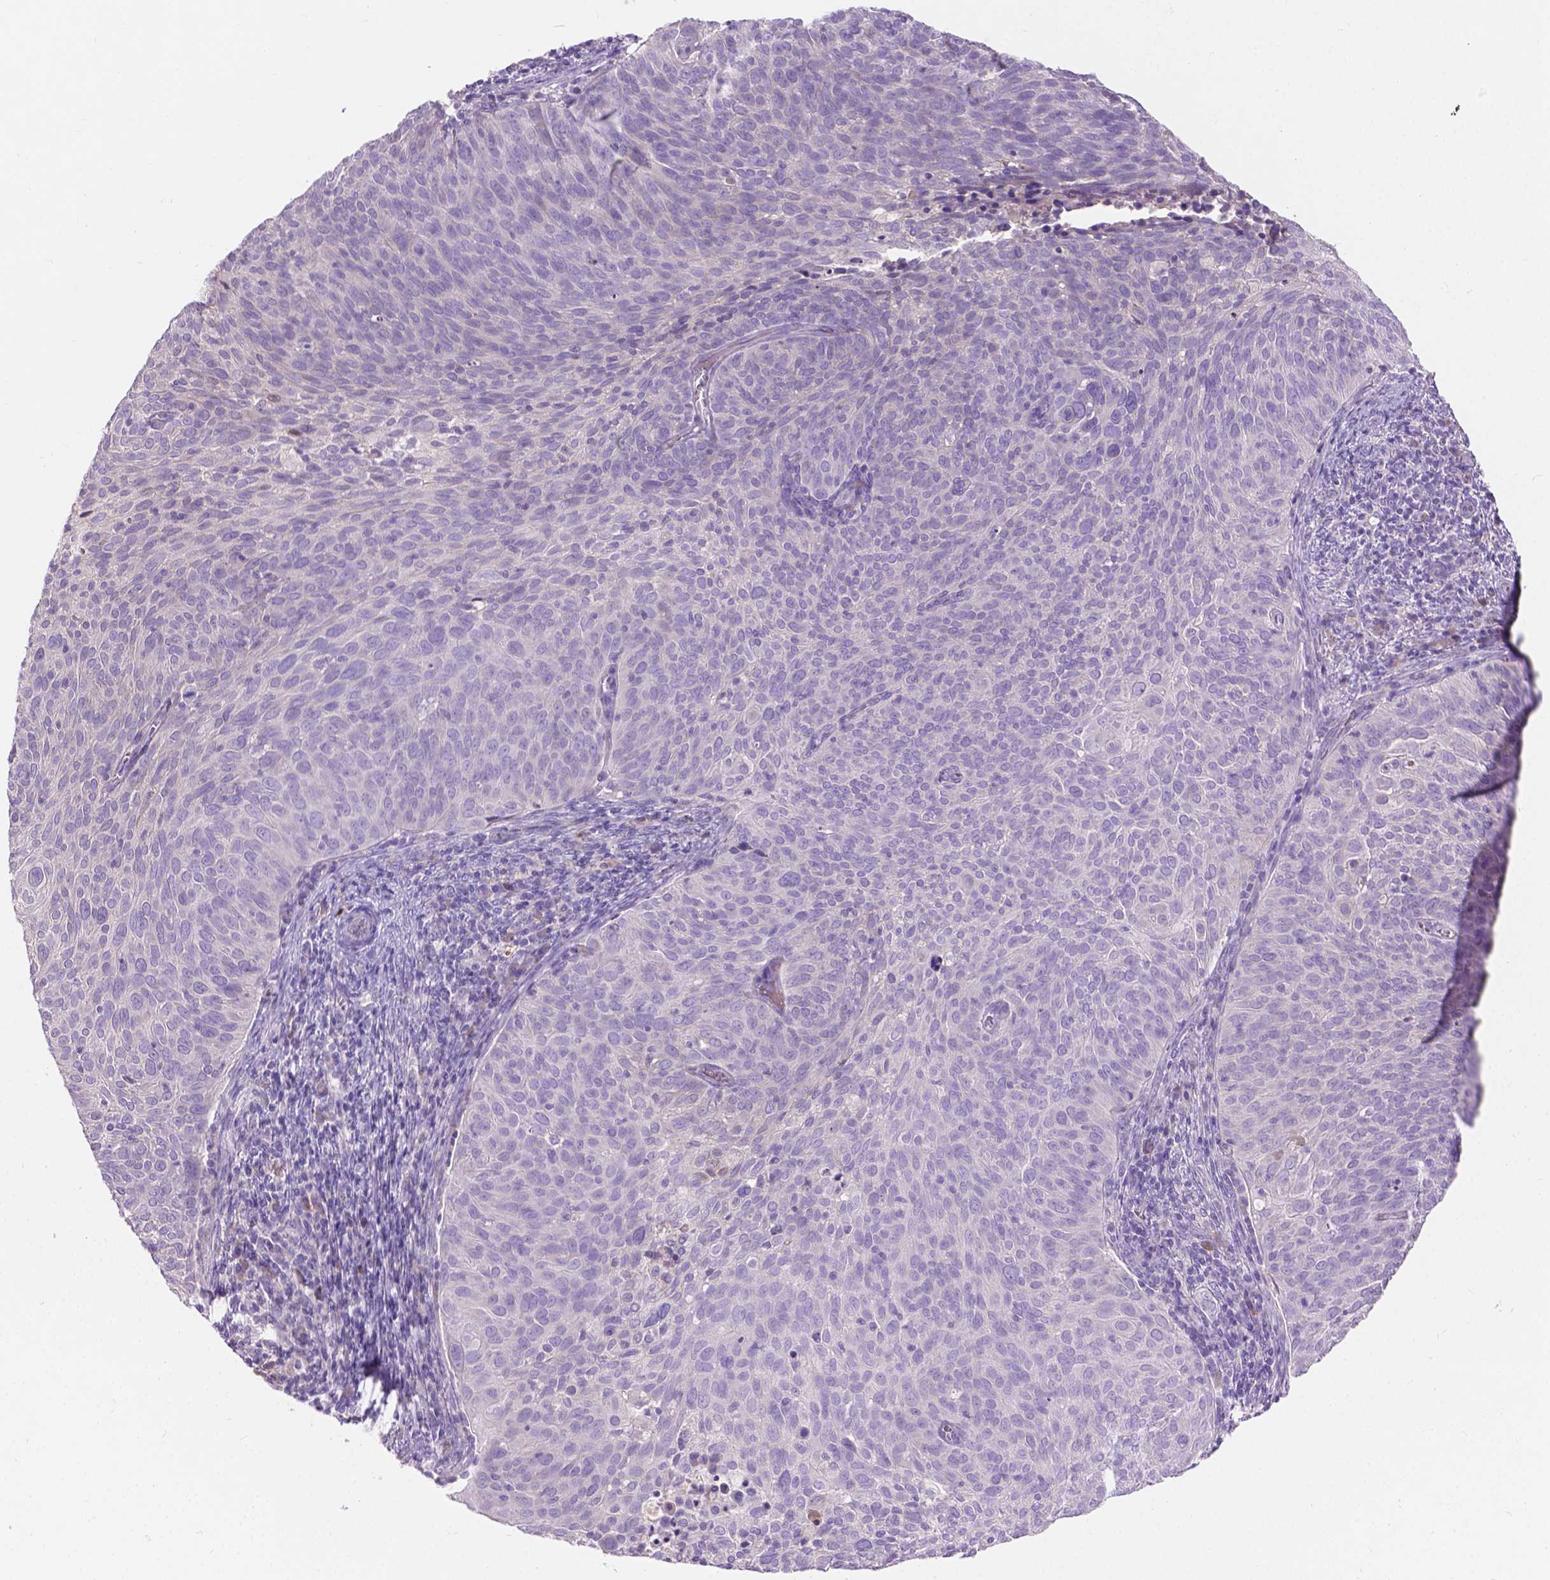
{"staining": {"intensity": "negative", "quantity": "none", "location": "none"}, "tissue": "cervical cancer", "cell_type": "Tumor cells", "image_type": "cancer", "snomed": [{"axis": "morphology", "description": "Squamous cell carcinoma, NOS"}, {"axis": "topography", "description": "Cervix"}], "caption": "This photomicrograph is of cervical cancer (squamous cell carcinoma) stained with IHC to label a protein in brown with the nuclei are counter-stained blue. There is no staining in tumor cells.", "gene": "NOXO1", "patient": {"sex": "female", "age": 39}}